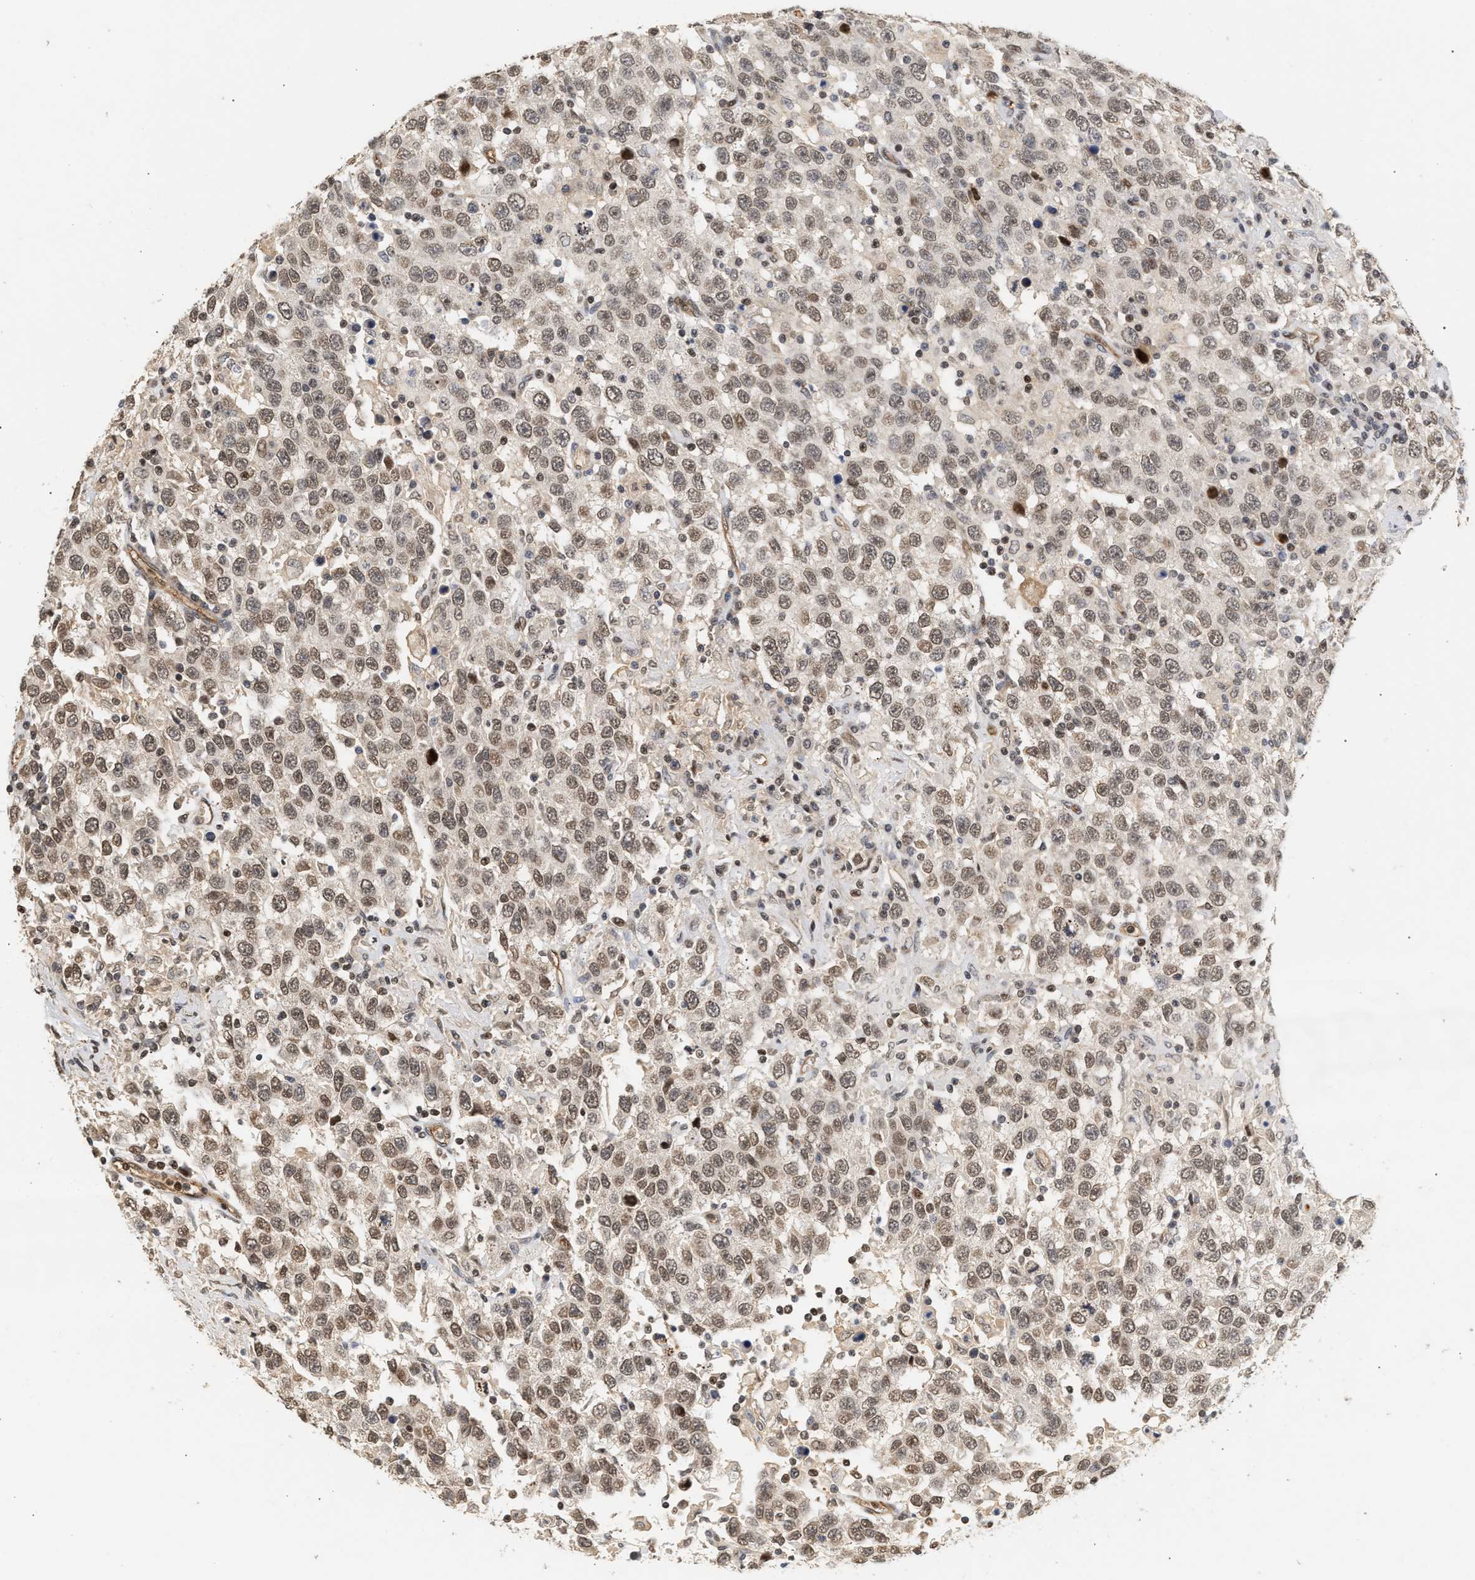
{"staining": {"intensity": "moderate", "quantity": ">75%", "location": "nuclear"}, "tissue": "testis cancer", "cell_type": "Tumor cells", "image_type": "cancer", "snomed": [{"axis": "morphology", "description": "Seminoma, NOS"}, {"axis": "topography", "description": "Testis"}], "caption": "Immunohistochemical staining of testis seminoma demonstrates medium levels of moderate nuclear protein expression in approximately >75% of tumor cells. (DAB (3,3'-diaminobenzidine) IHC, brown staining for protein, blue staining for nuclei).", "gene": "PLXND1", "patient": {"sex": "male", "age": 41}}